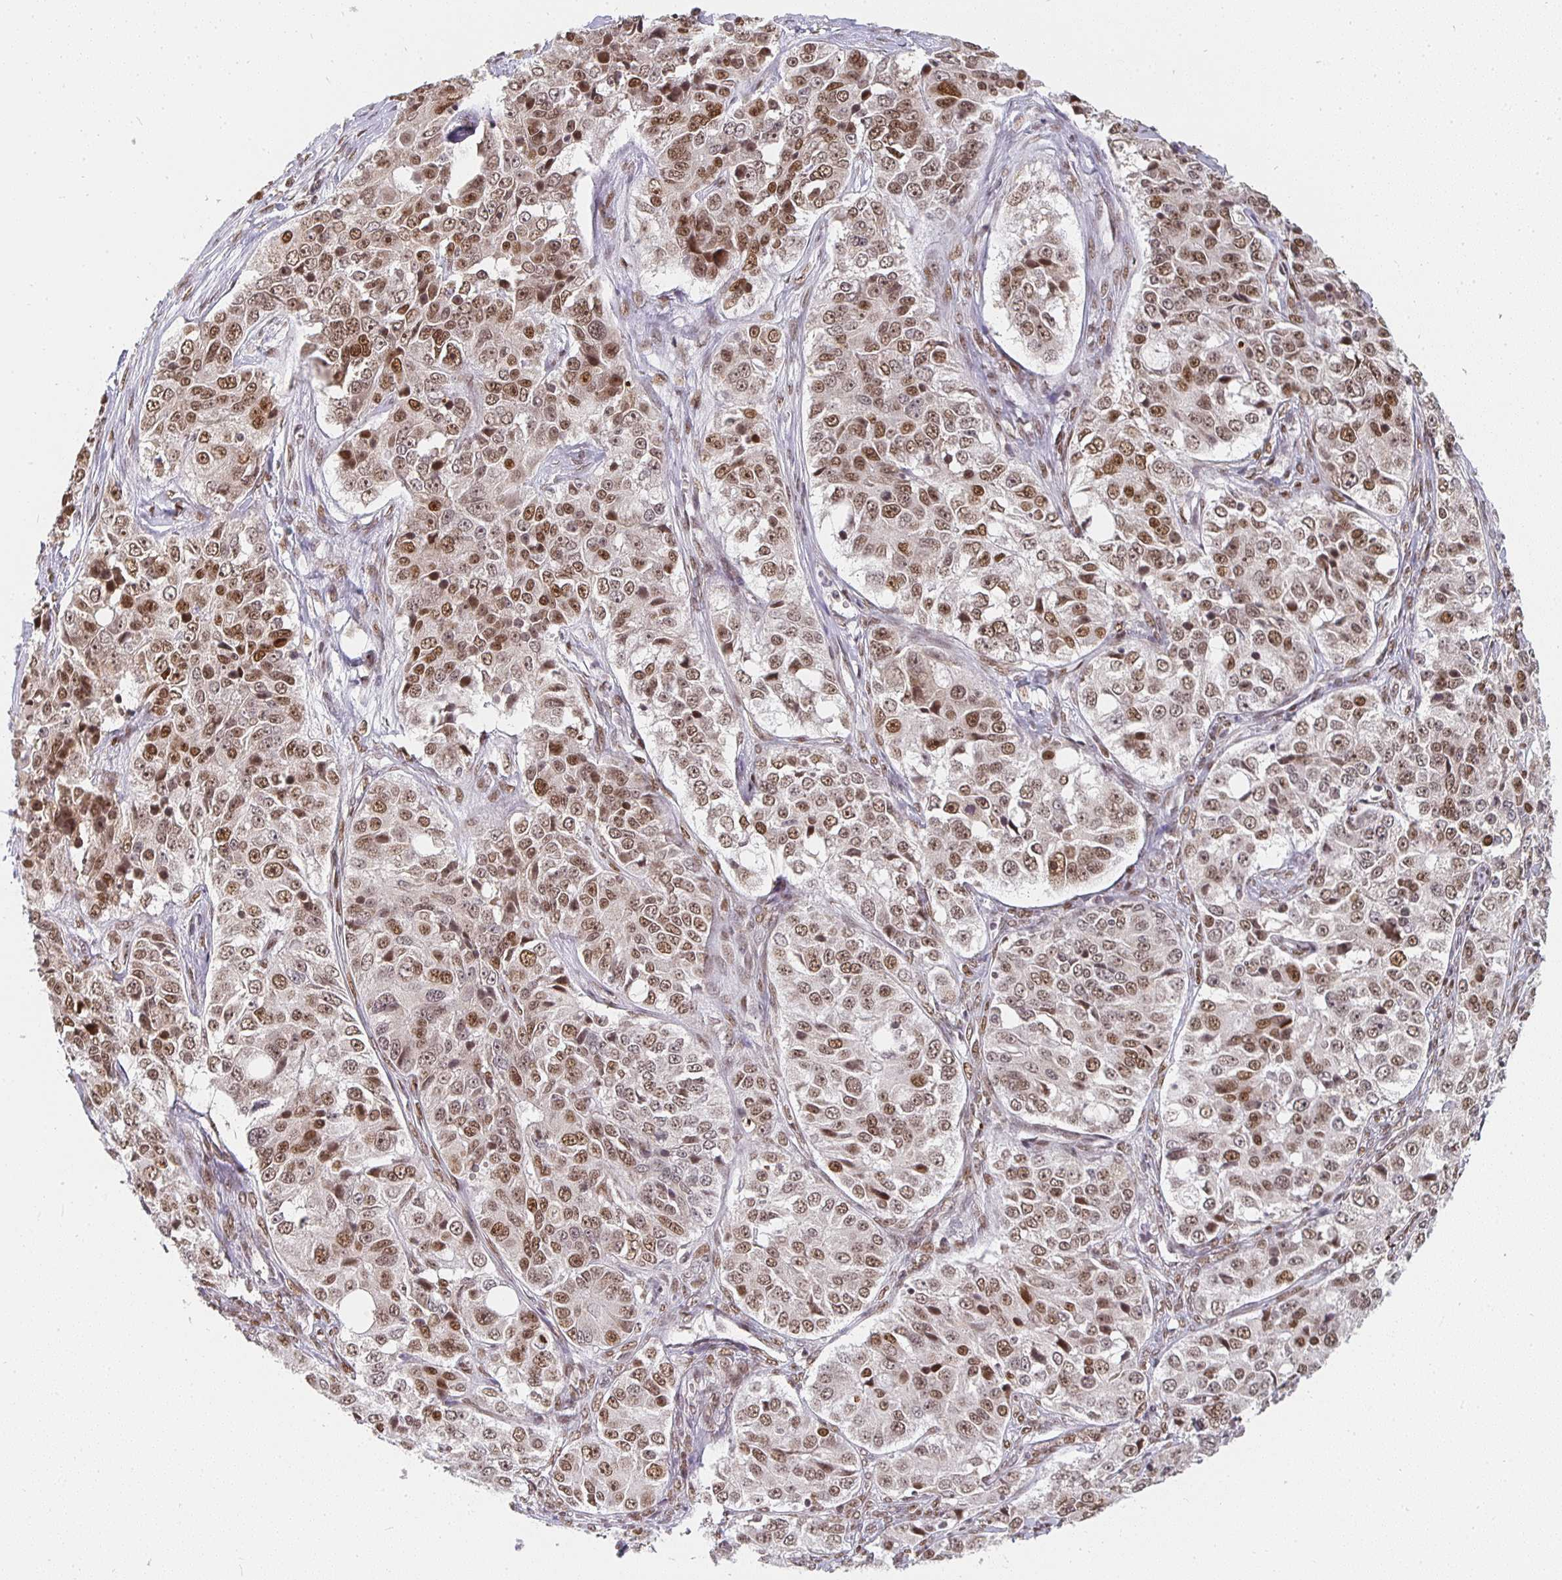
{"staining": {"intensity": "moderate", "quantity": ">75%", "location": "nuclear"}, "tissue": "ovarian cancer", "cell_type": "Tumor cells", "image_type": "cancer", "snomed": [{"axis": "morphology", "description": "Carcinoma, endometroid"}, {"axis": "topography", "description": "Ovary"}], "caption": "The micrograph demonstrates a brown stain indicating the presence of a protein in the nuclear of tumor cells in ovarian cancer. (Brightfield microscopy of DAB IHC at high magnification).", "gene": "SMARCA2", "patient": {"sex": "female", "age": 51}}